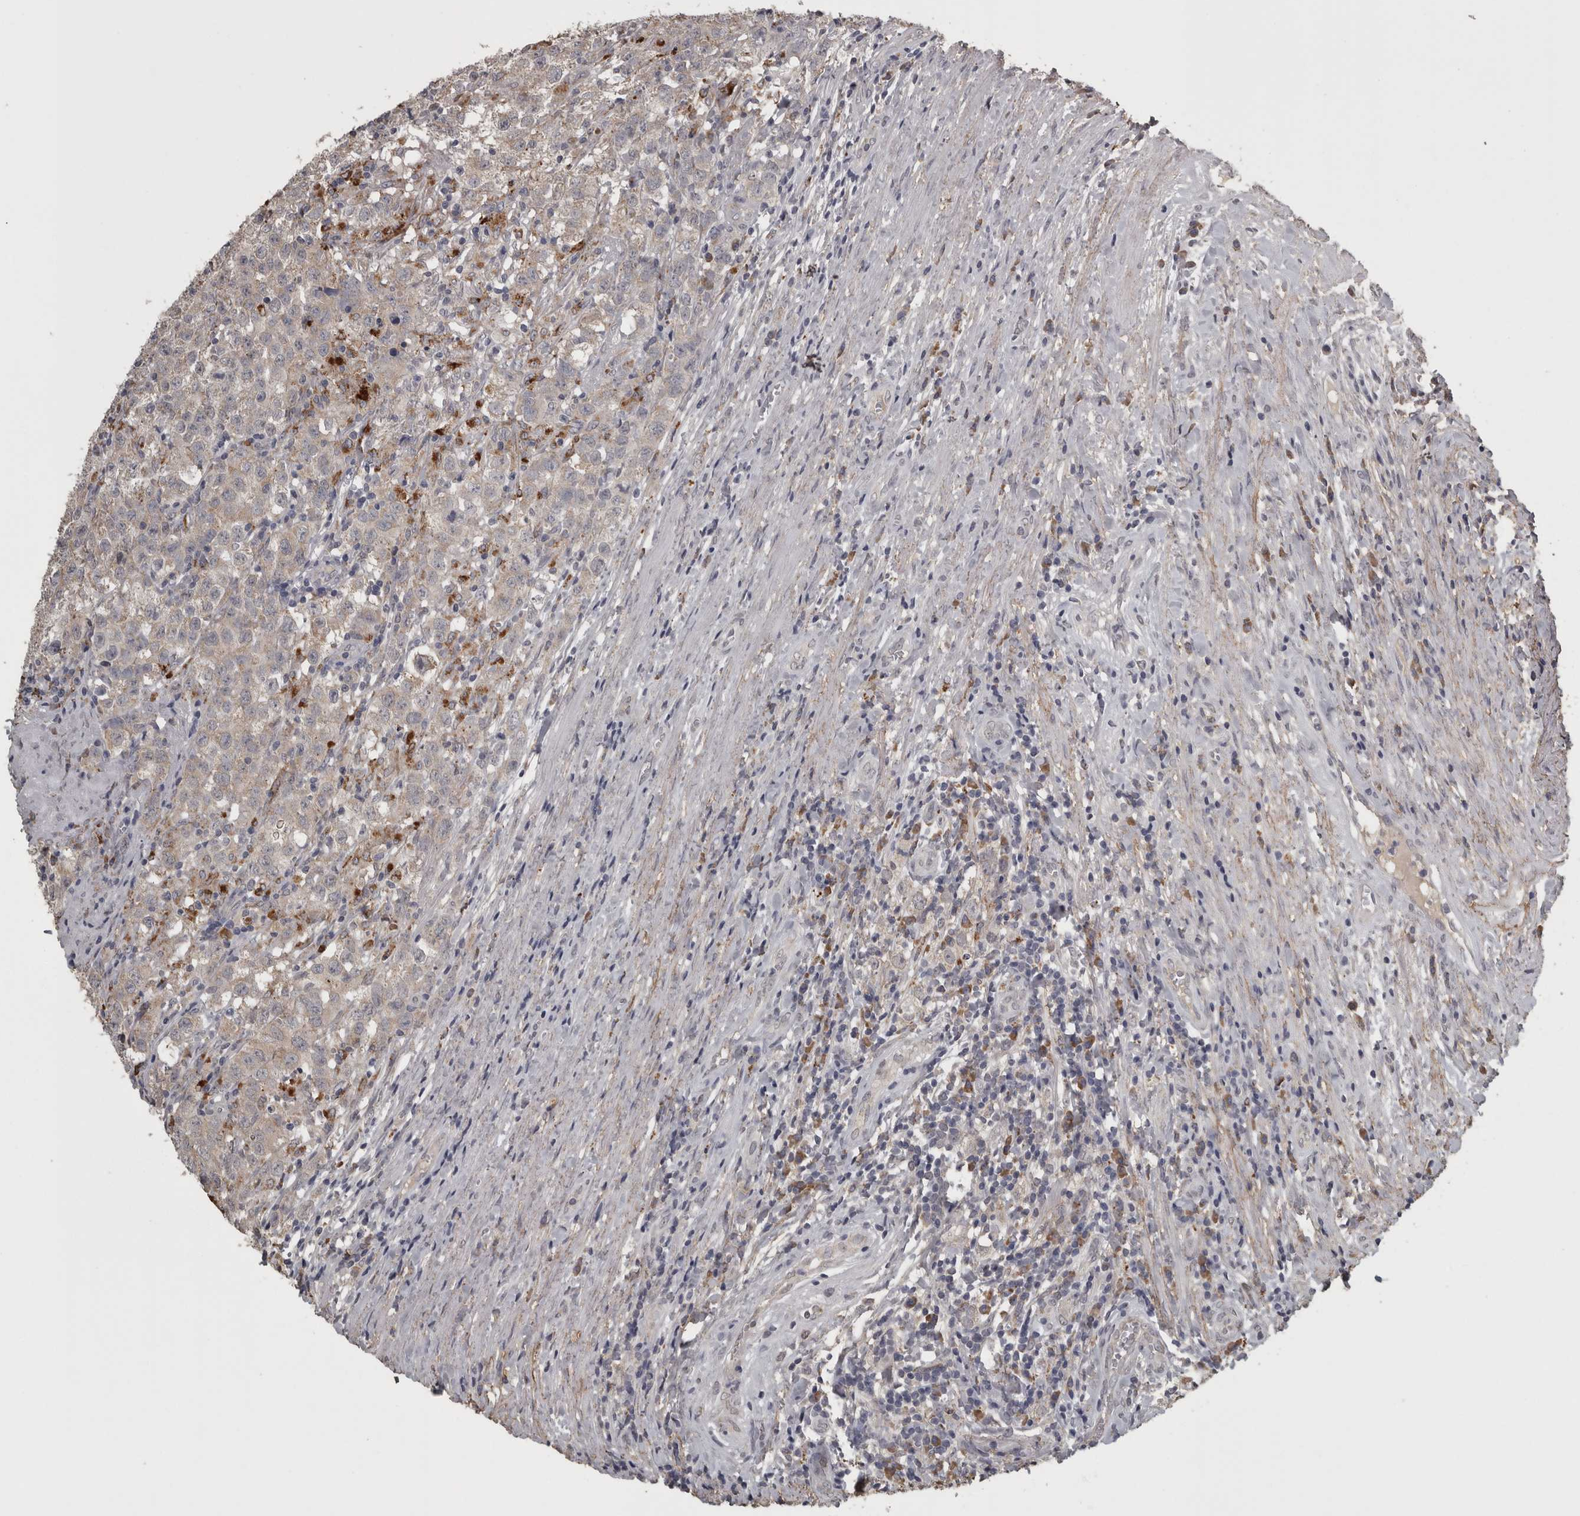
{"staining": {"intensity": "weak", "quantity": ">75%", "location": "cytoplasmic/membranous"}, "tissue": "testis cancer", "cell_type": "Tumor cells", "image_type": "cancer", "snomed": [{"axis": "morphology", "description": "Seminoma, NOS"}, {"axis": "morphology", "description": "Carcinoma, Embryonal, NOS"}, {"axis": "topography", "description": "Testis"}], "caption": "Protein staining reveals weak cytoplasmic/membranous positivity in about >75% of tumor cells in embryonal carcinoma (testis).", "gene": "FRK", "patient": {"sex": "male", "age": 43}}